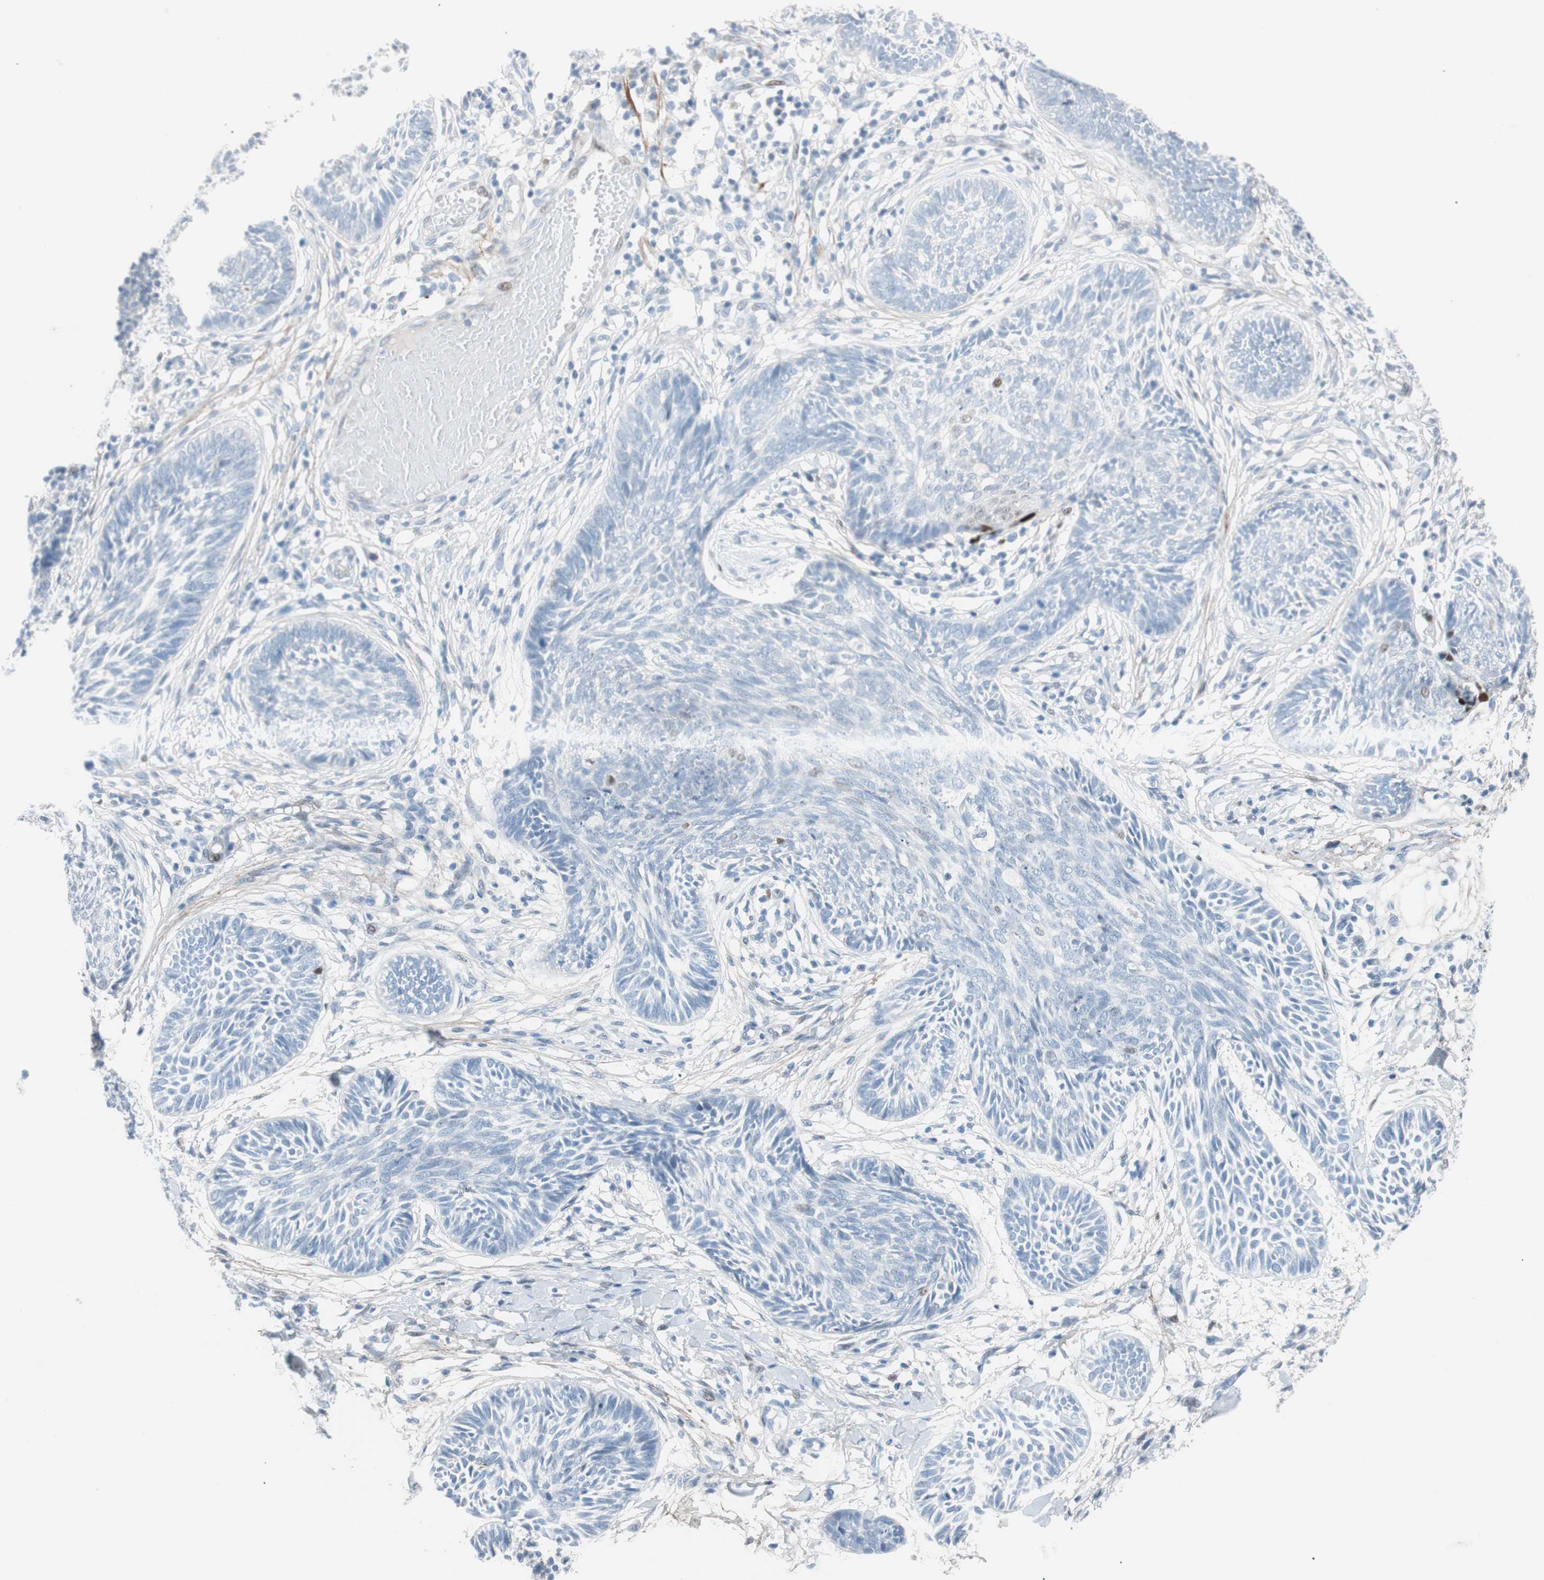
{"staining": {"intensity": "negative", "quantity": "none", "location": "none"}, "tissue": "skin cancer", "cell_type": "Tumor cells", "image_type": "cancer", "snomed": [{"axis": "morphology", "description": "Papilloma, NOS"}, {"axis": "morphology", "description": "Basal cell carcinoma"}, {"axis": "topography", "description": "Skin"}], "caption": "Protein analysis of papilloma (skin) demonstrates no significant staining in tumor cells.", "gene": "FOSL1", "patient": {"sex": "male", "age": 87}}